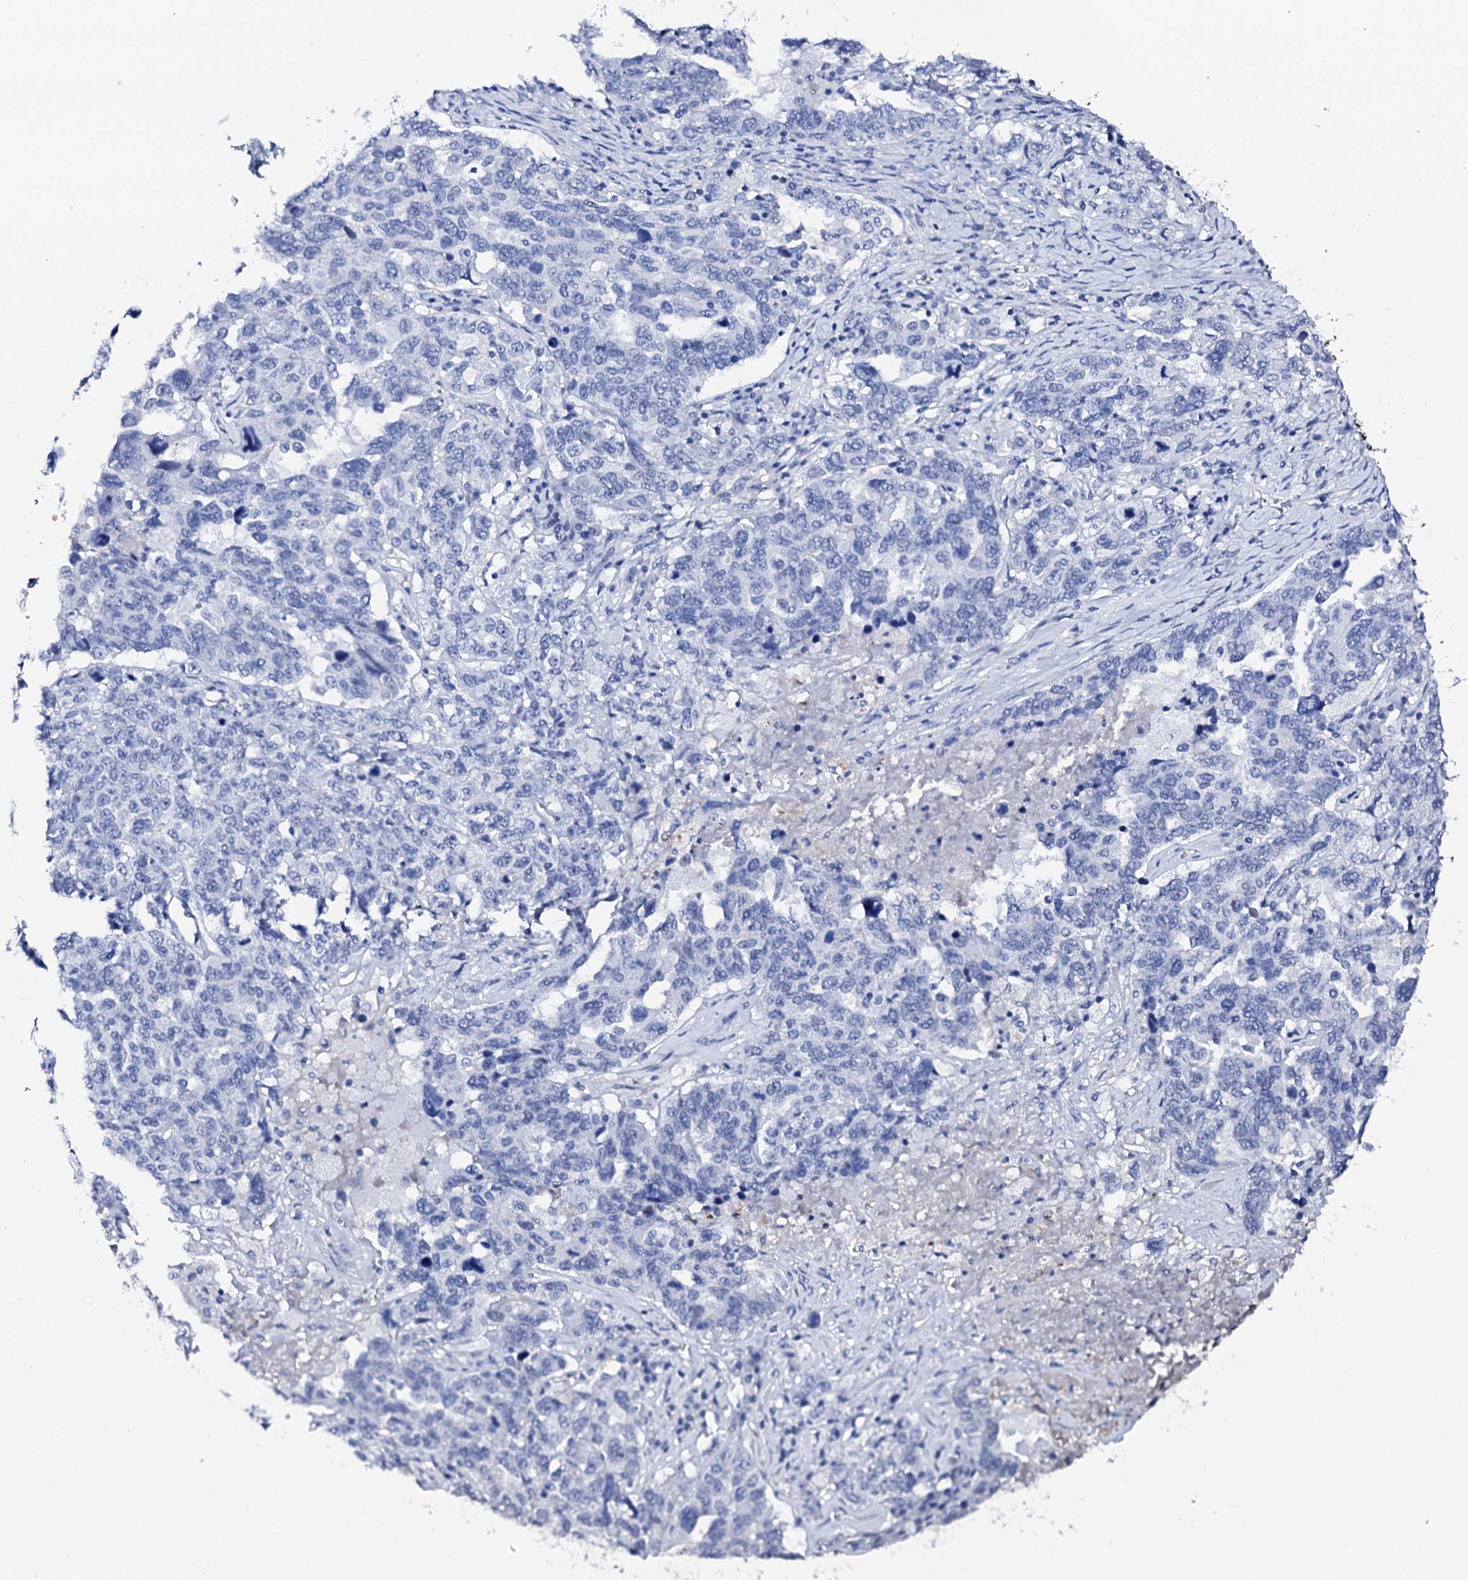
{"staining": {"intensity": "negative", "quantity": "none", "location": "none"}, "tissue": "ovarian cancer", "cell_type": "Tumor cells", "image_type": "cancer", "snomed": [{"axis": "morphology", "description": "Carcinoma, endometroid"}, {"axis": "topography", "description": "Ovary"}], "caption": "Protein analysis of endometroid carcinoma (ovarian) displays no significant staining in tumor cells.", "gene": "NRIP2", "patient": {"sex": "female", "age": 62}}